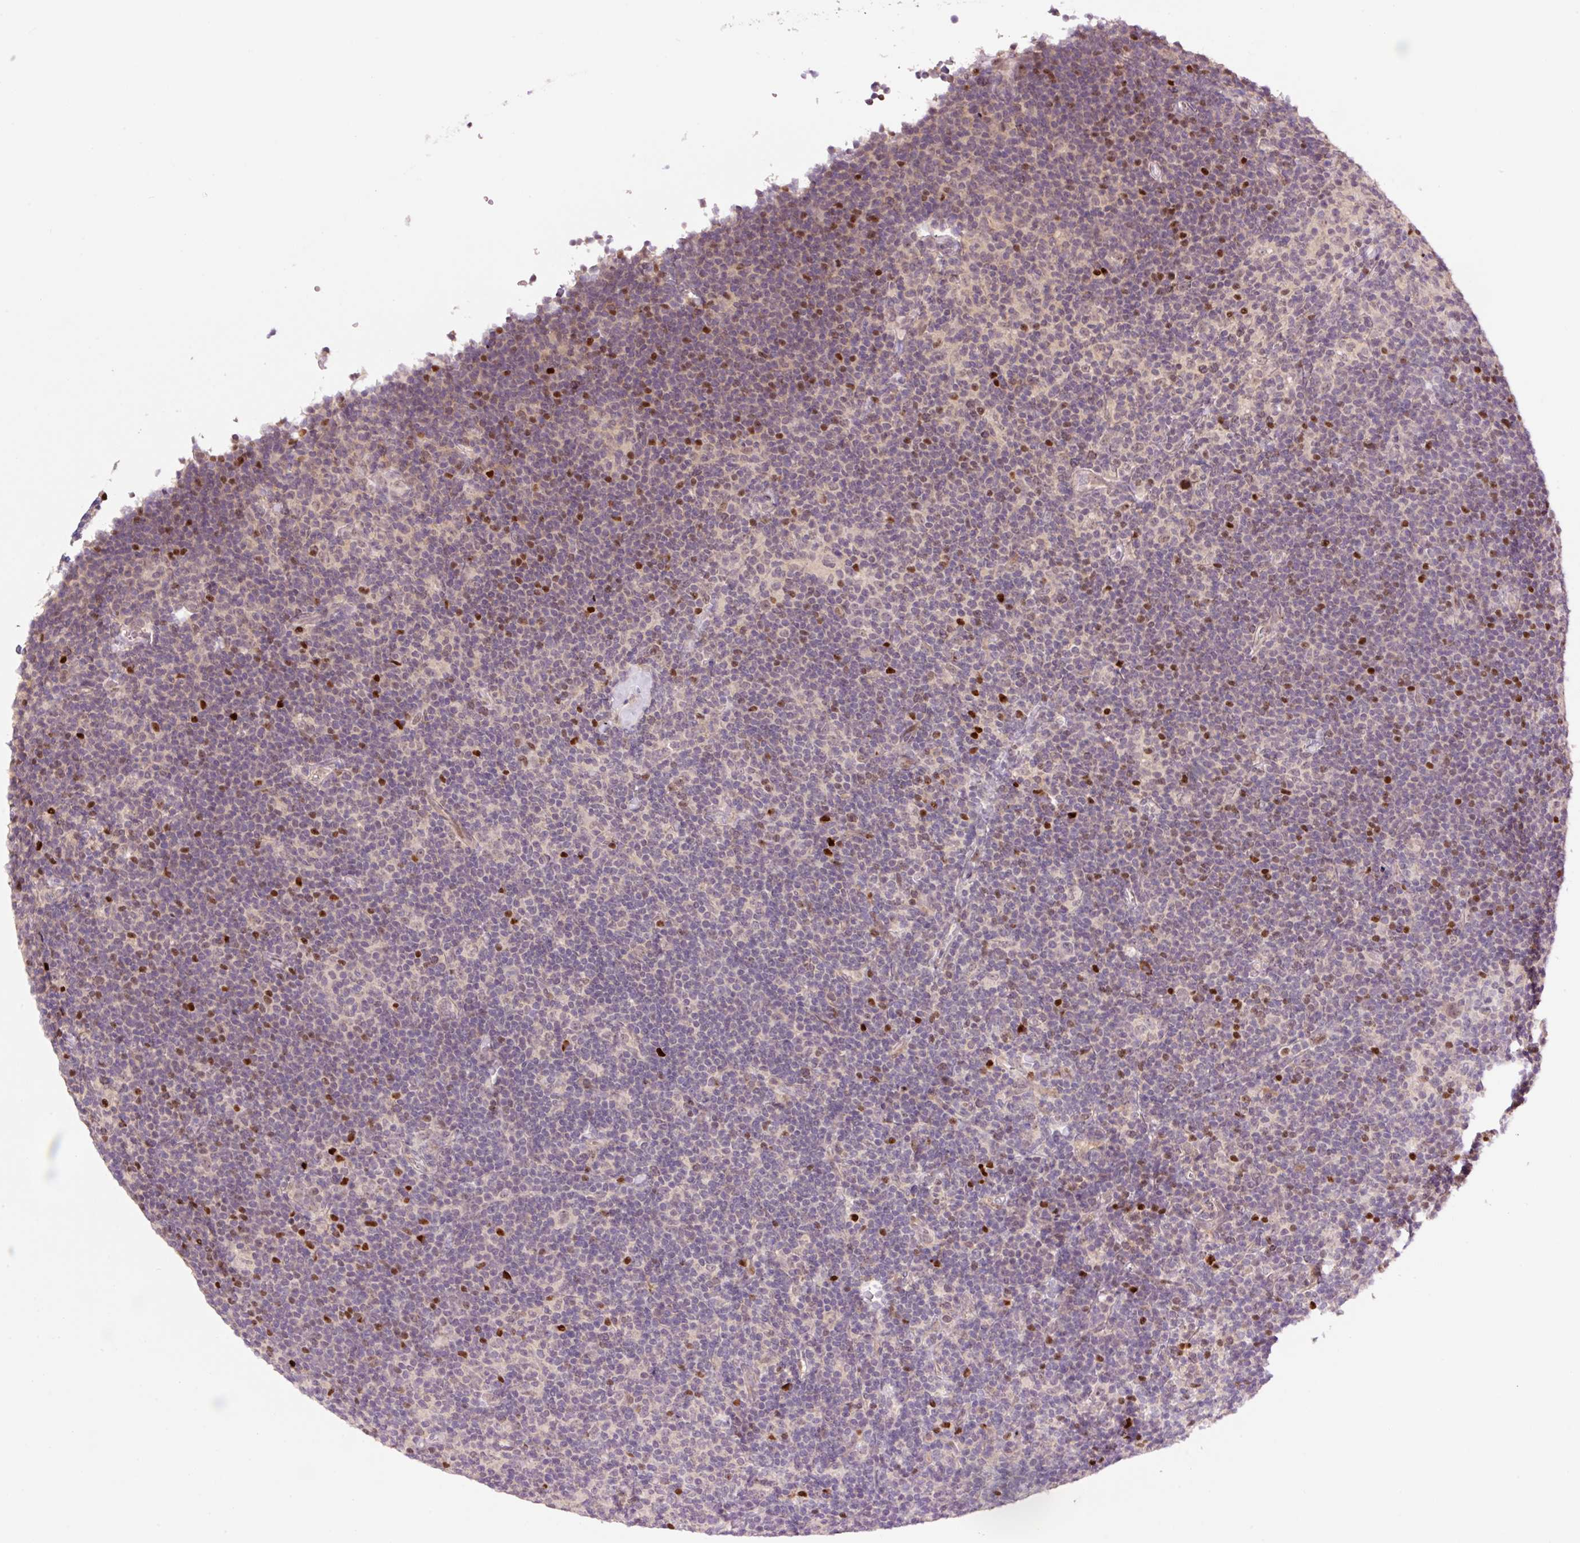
{"staining": {"intensity": "negative", "quantity": "none", "location": "none"}, "tissue": "lymphoma", "cell_type": "Tumor cells", "image_type": "cancer", "snomed": [{"axis": "morphology", "description": "Hodgkin's disease, NOS"}, {"axis": "topography", "description": "Lymph node"}], "caption": "This is an IHC photomicrograph of human lymphoma. There is no expression in tumor cells.", "gene": "DPPA4", "patient": {"sex": "female", "age": 57}}